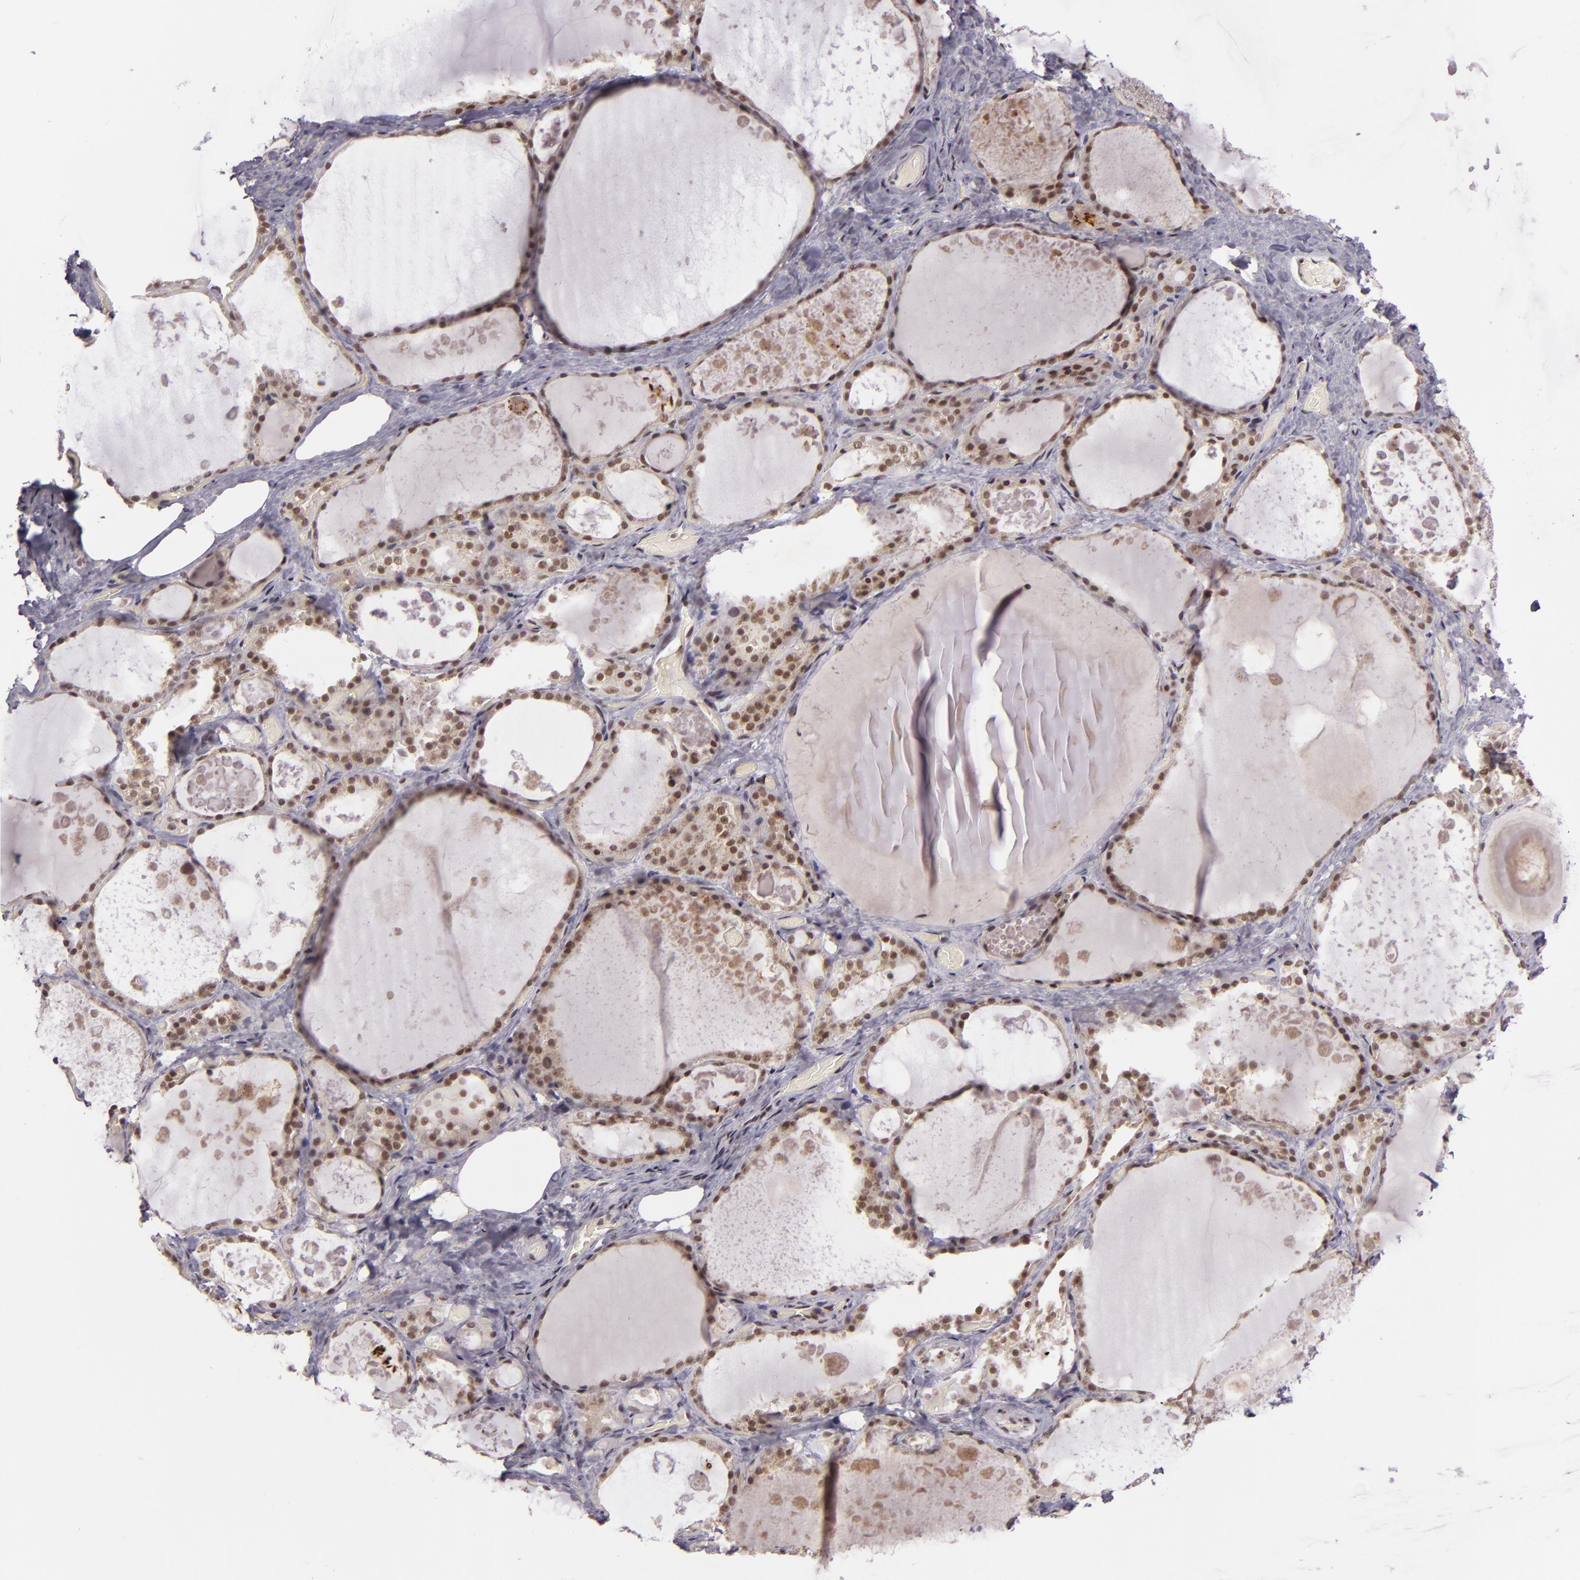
{"staining": {"intensity": "moderate", "quantity": ">75%", "location": "nuclear"}, "tissue": "thyroid gland", "cell_type": "Glandular cells", "image_type": "normal", "snomed": [{"axis": "morphology", "description": "Normal tissue, NOS"}, {"axis": "topography", "description": "Thyroid gland"}], "caption": "Brown immunohistochemical staining in unremarkable human thyroid gland exhibits moderate nuclear positivity in approximately >75% of glandular cells. Nuclei are stained in blue.", "gene": "ZFX", "patient": {"sex": "male", "age": 61}}